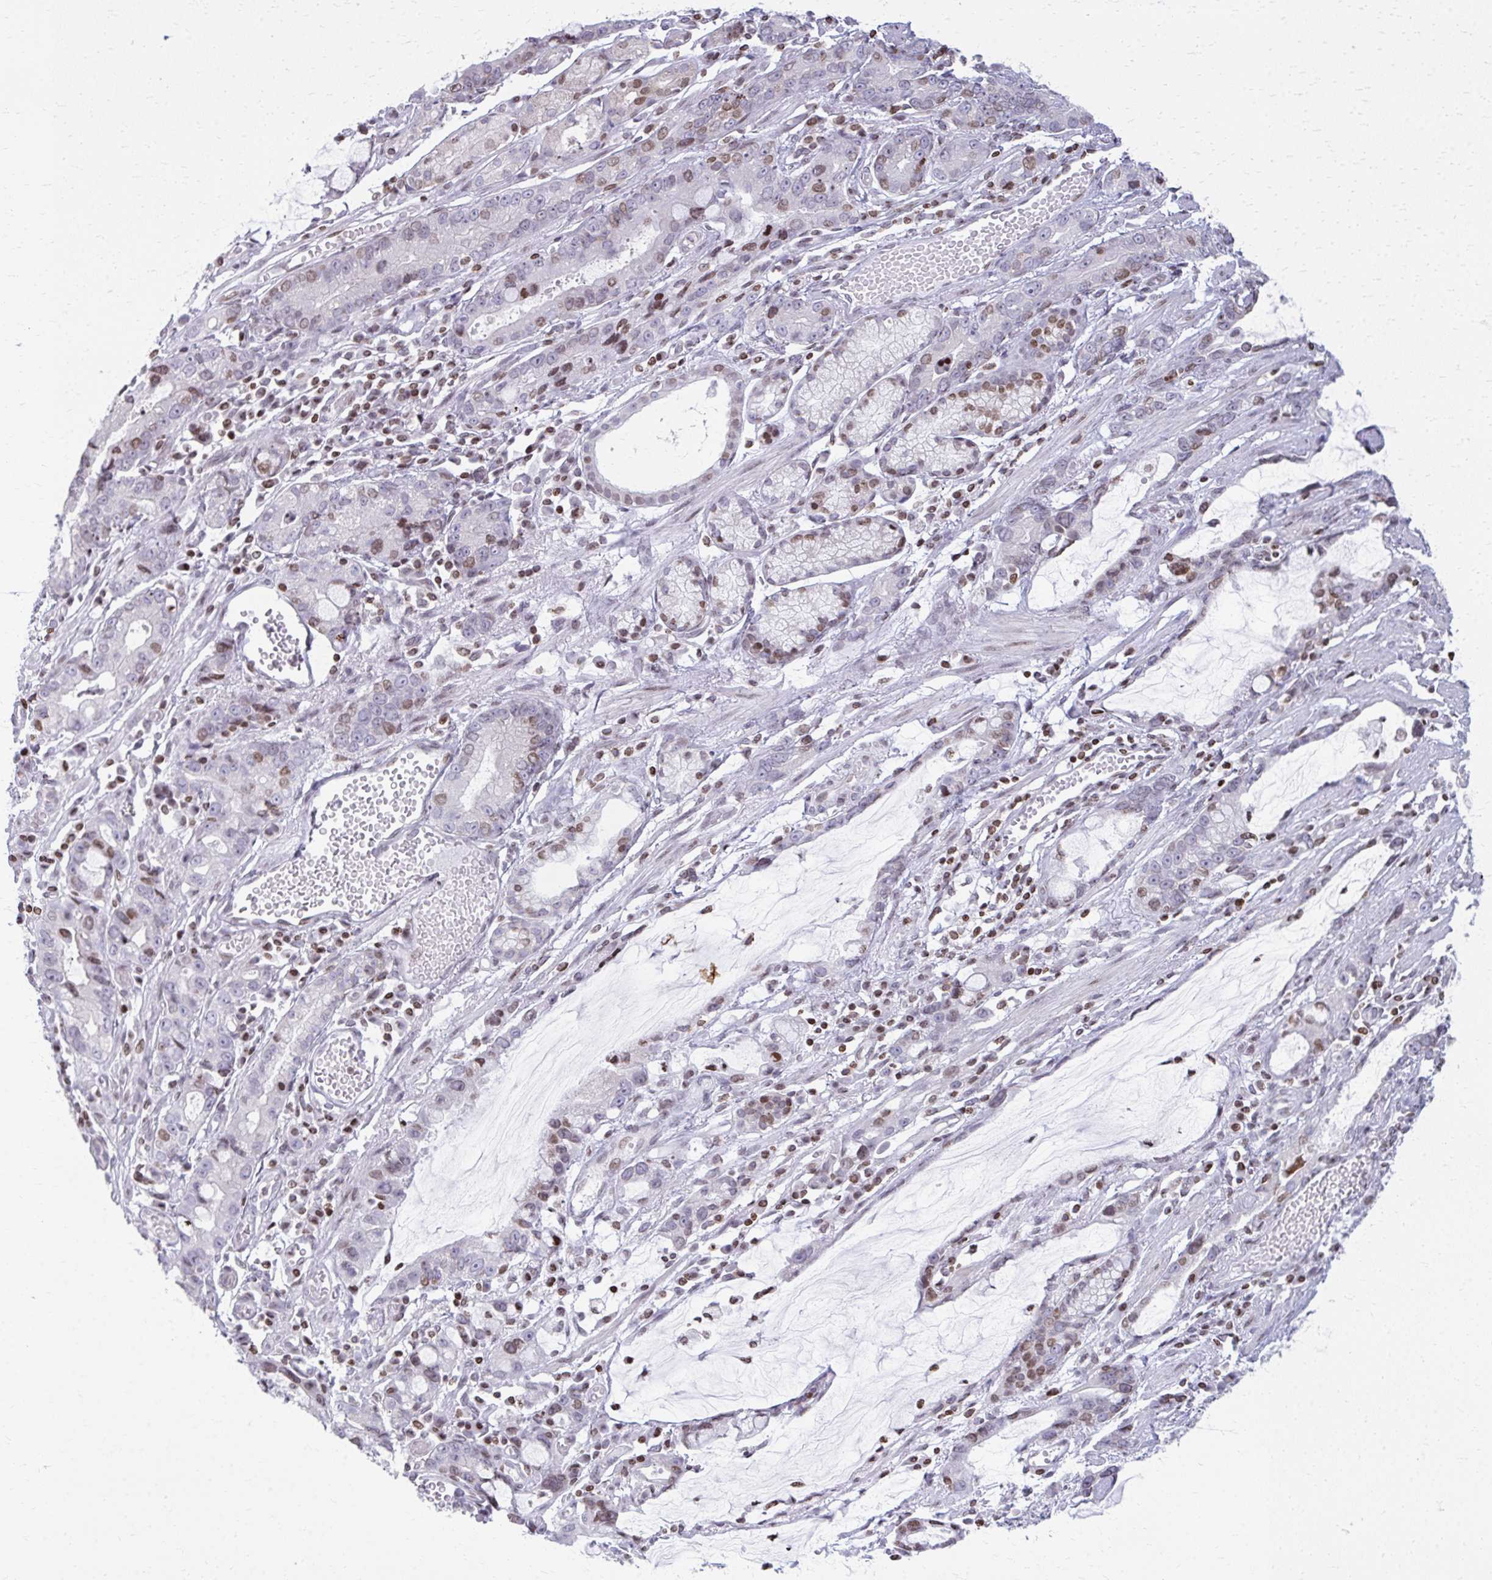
{"staining": {"intensity": "weak", "quantity": "25%-75%", "location": "nuclear"}, "tissue": "stomach cancer", "cell_type": "Tumor cells", "image_type": "cancer", "snomed": [{"axis": "morphology", "description": "Adenocarcinoma, NOS"}, {"axis": "topography", "description": "Stomach"}], "caption": "The histopathology image exhibits a brown stain indicating the presence of a protein in the nuclear of tumor cells in adenocarcinoma (stomach).", "gene": "AP5M1", "patient": {"sex": "male", "age": 55}}